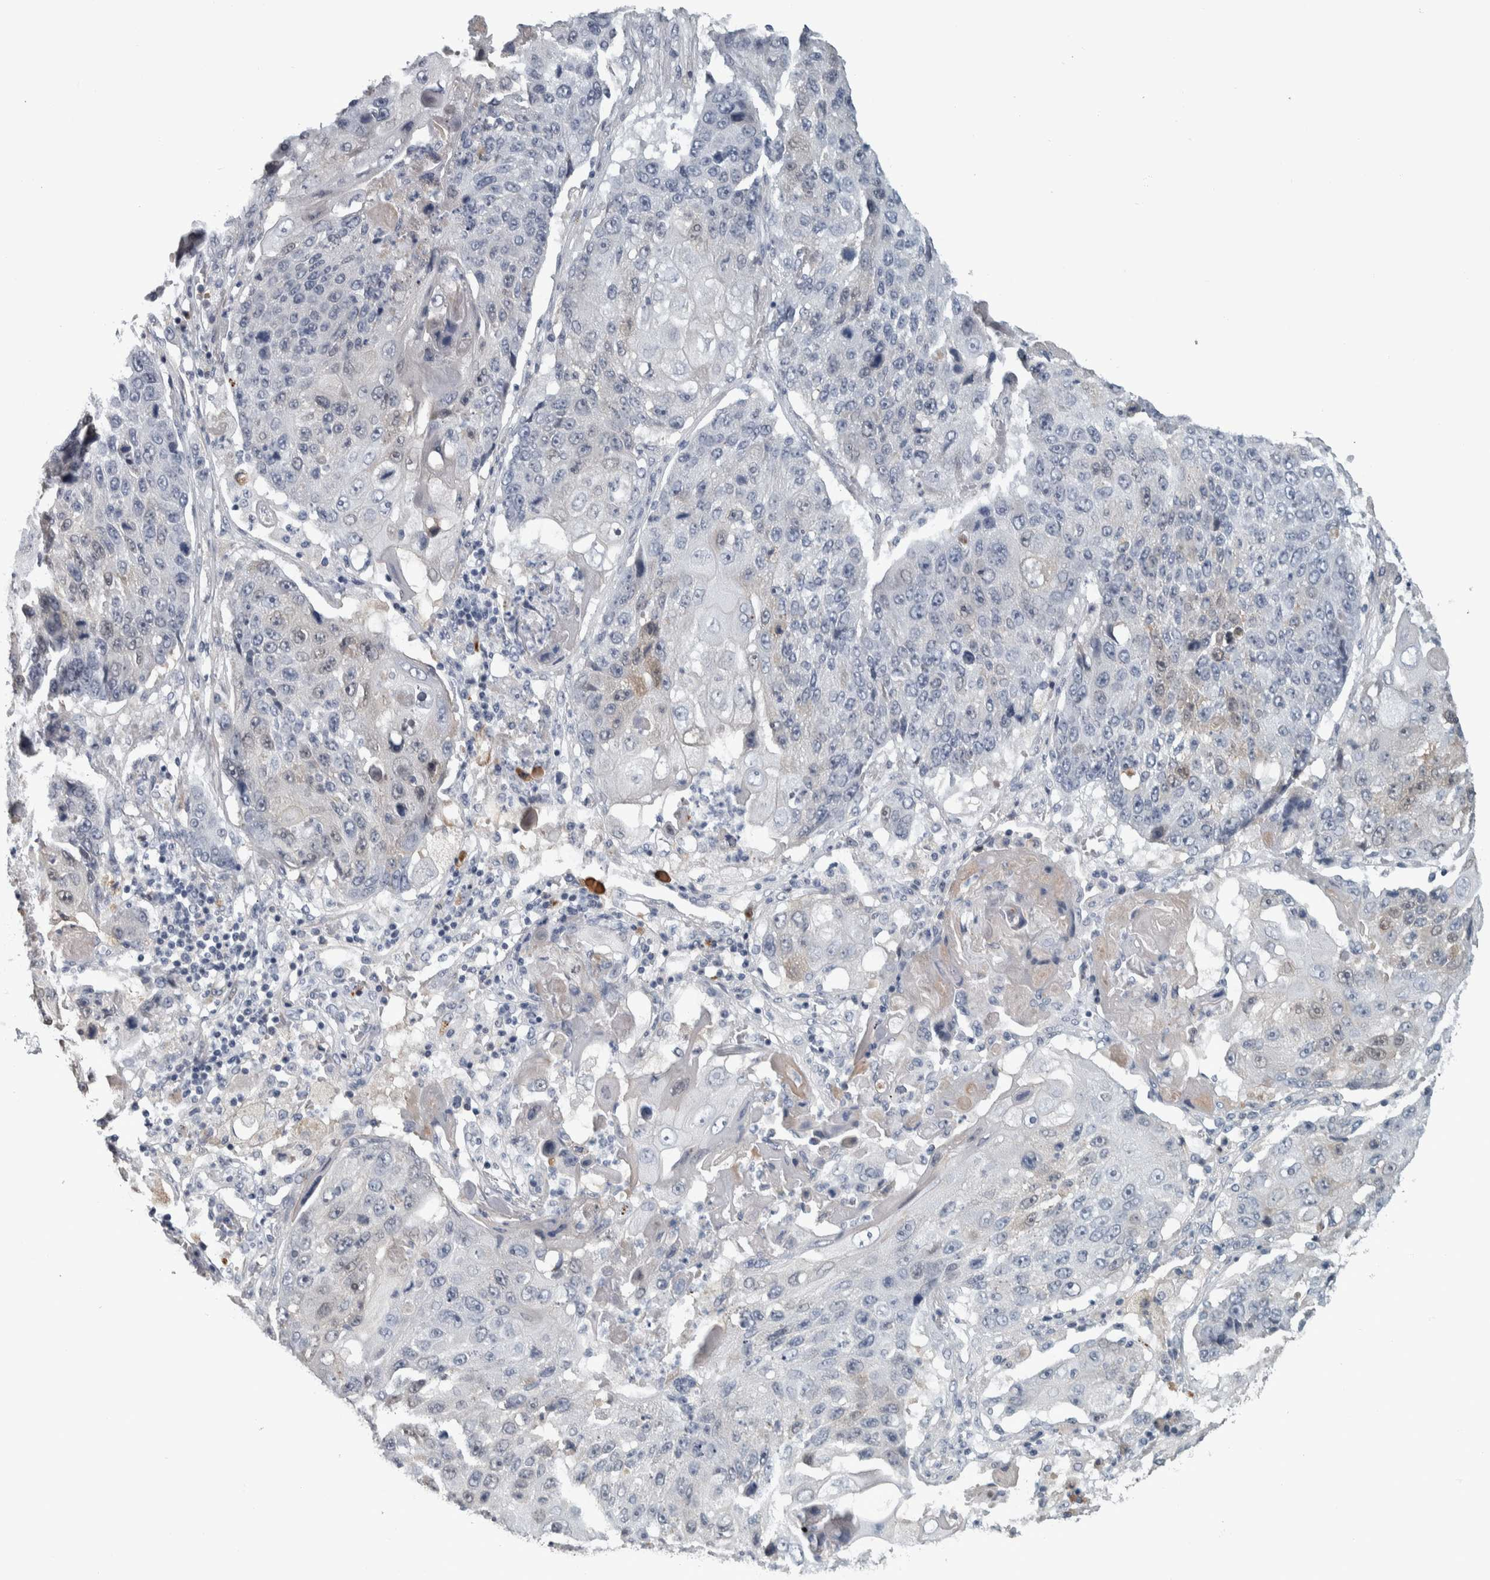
{"staining": {"intensity": "negative", "quantity": "none", "location": "none"}, "tissue": "lung cancer", "cell_type": "Tumor cells", "image_type": "cancer", "snomed": [{"axis": "morphology", "description": "Squamous cell carcinoma, NOS"}, {"axis": "topography", "description": "Lung"}], "caption": "High magnification brightfield microscopy of lung cancer stained with DAB (brown) and counterstained with hematoxylin (blue): tumor cells show no significant expression.", "gene": "CAVIN4", "patient": {"sex": "male", "age": 61}}